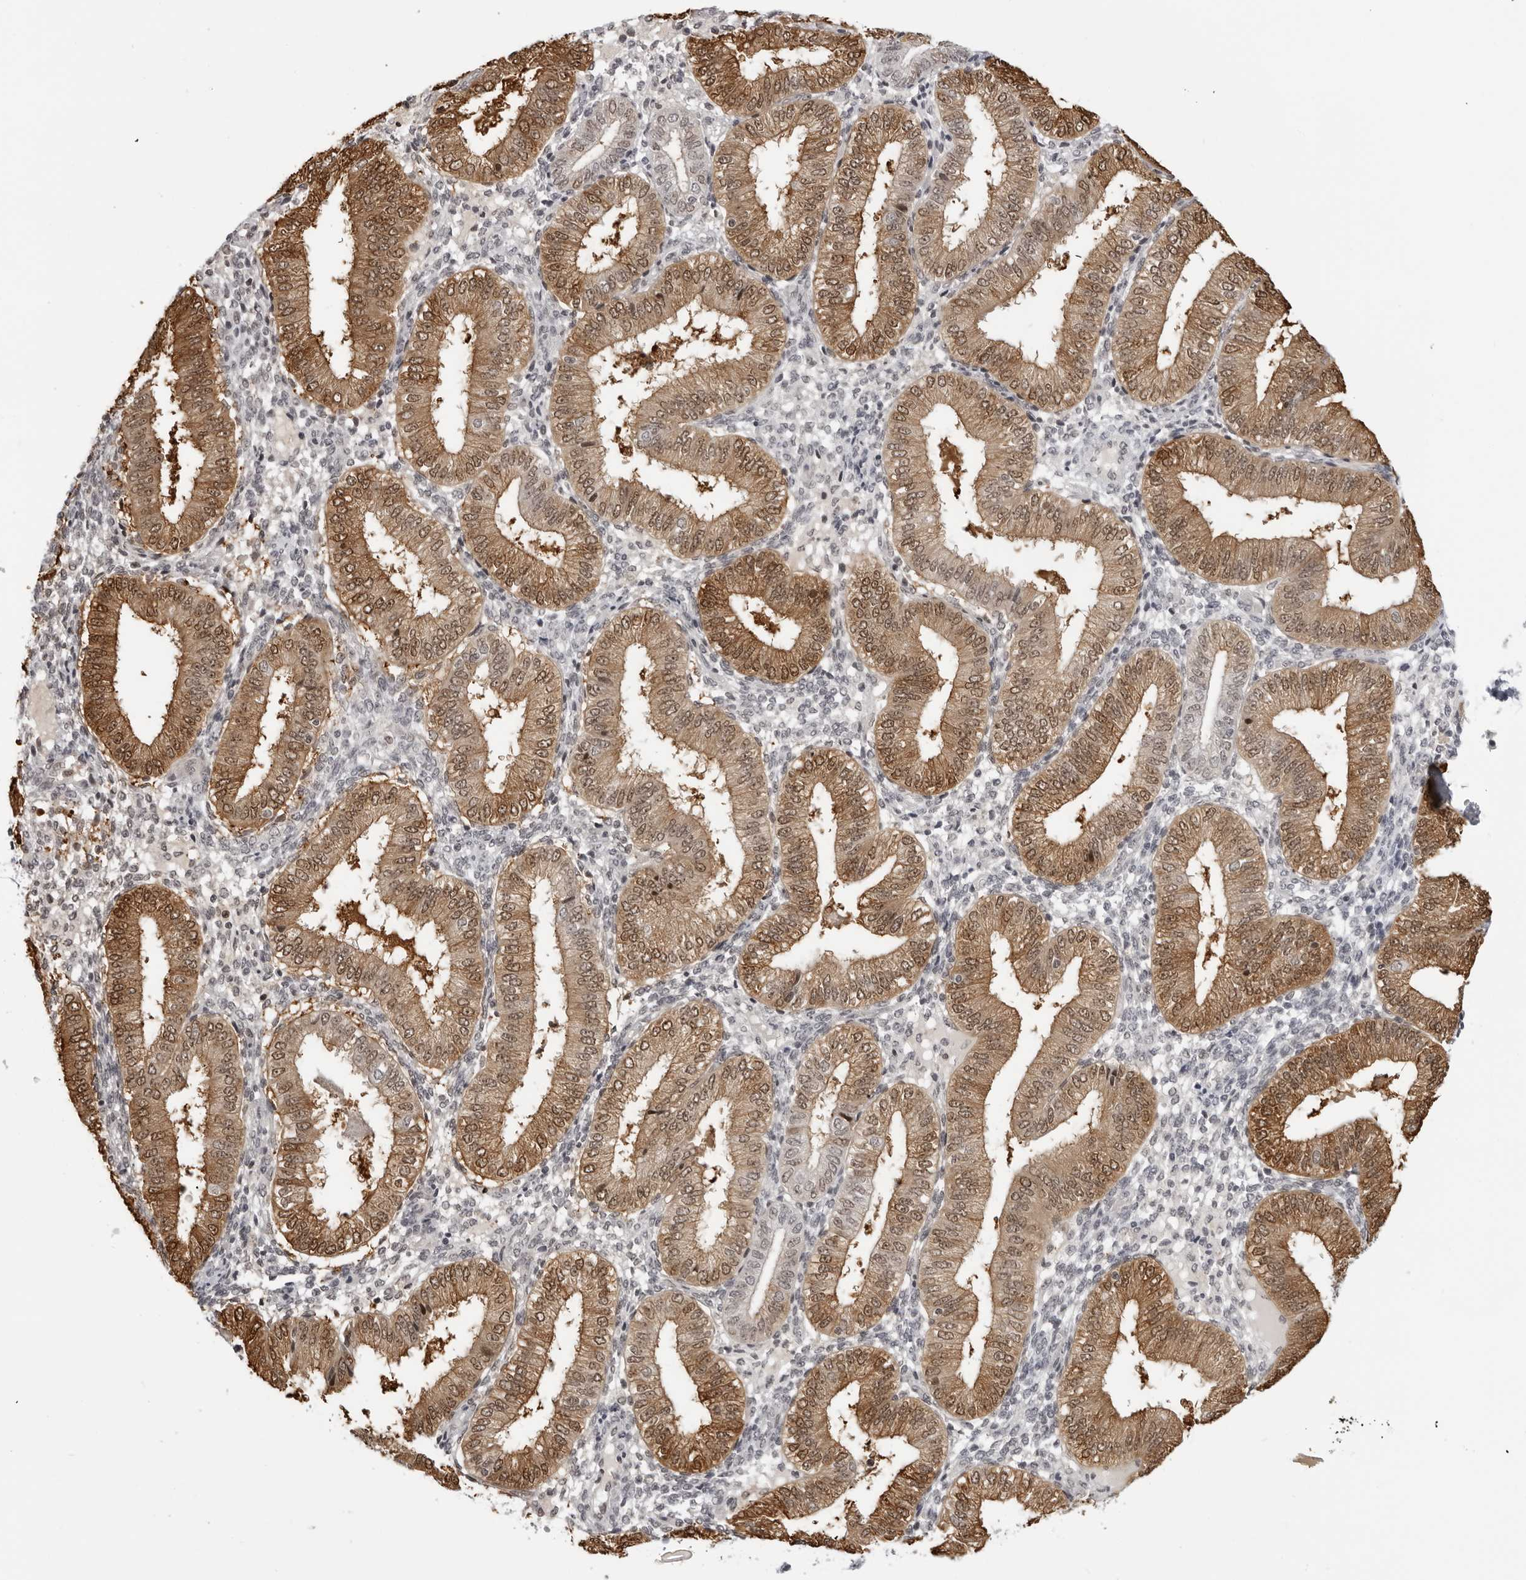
{"staining": {"intensity": "negative", "quantity": "none", "location": "none"}, "tissue": "endometrium", "cell_type": "Cells in endometrial stroma", "image_type": "normal", "snomed": [{"axis": "morphology", "description": "Normal tissue, NOS"}, {"axis": "topography", "description": "Endometrium"}], "caption": "Human endometrium stained for a protein using immunohistochemistry demonstrates no positivity in cells in endometrial stroma.", "gene": "SRGAP2", "patient": {"sex": "female", "age": 39}}